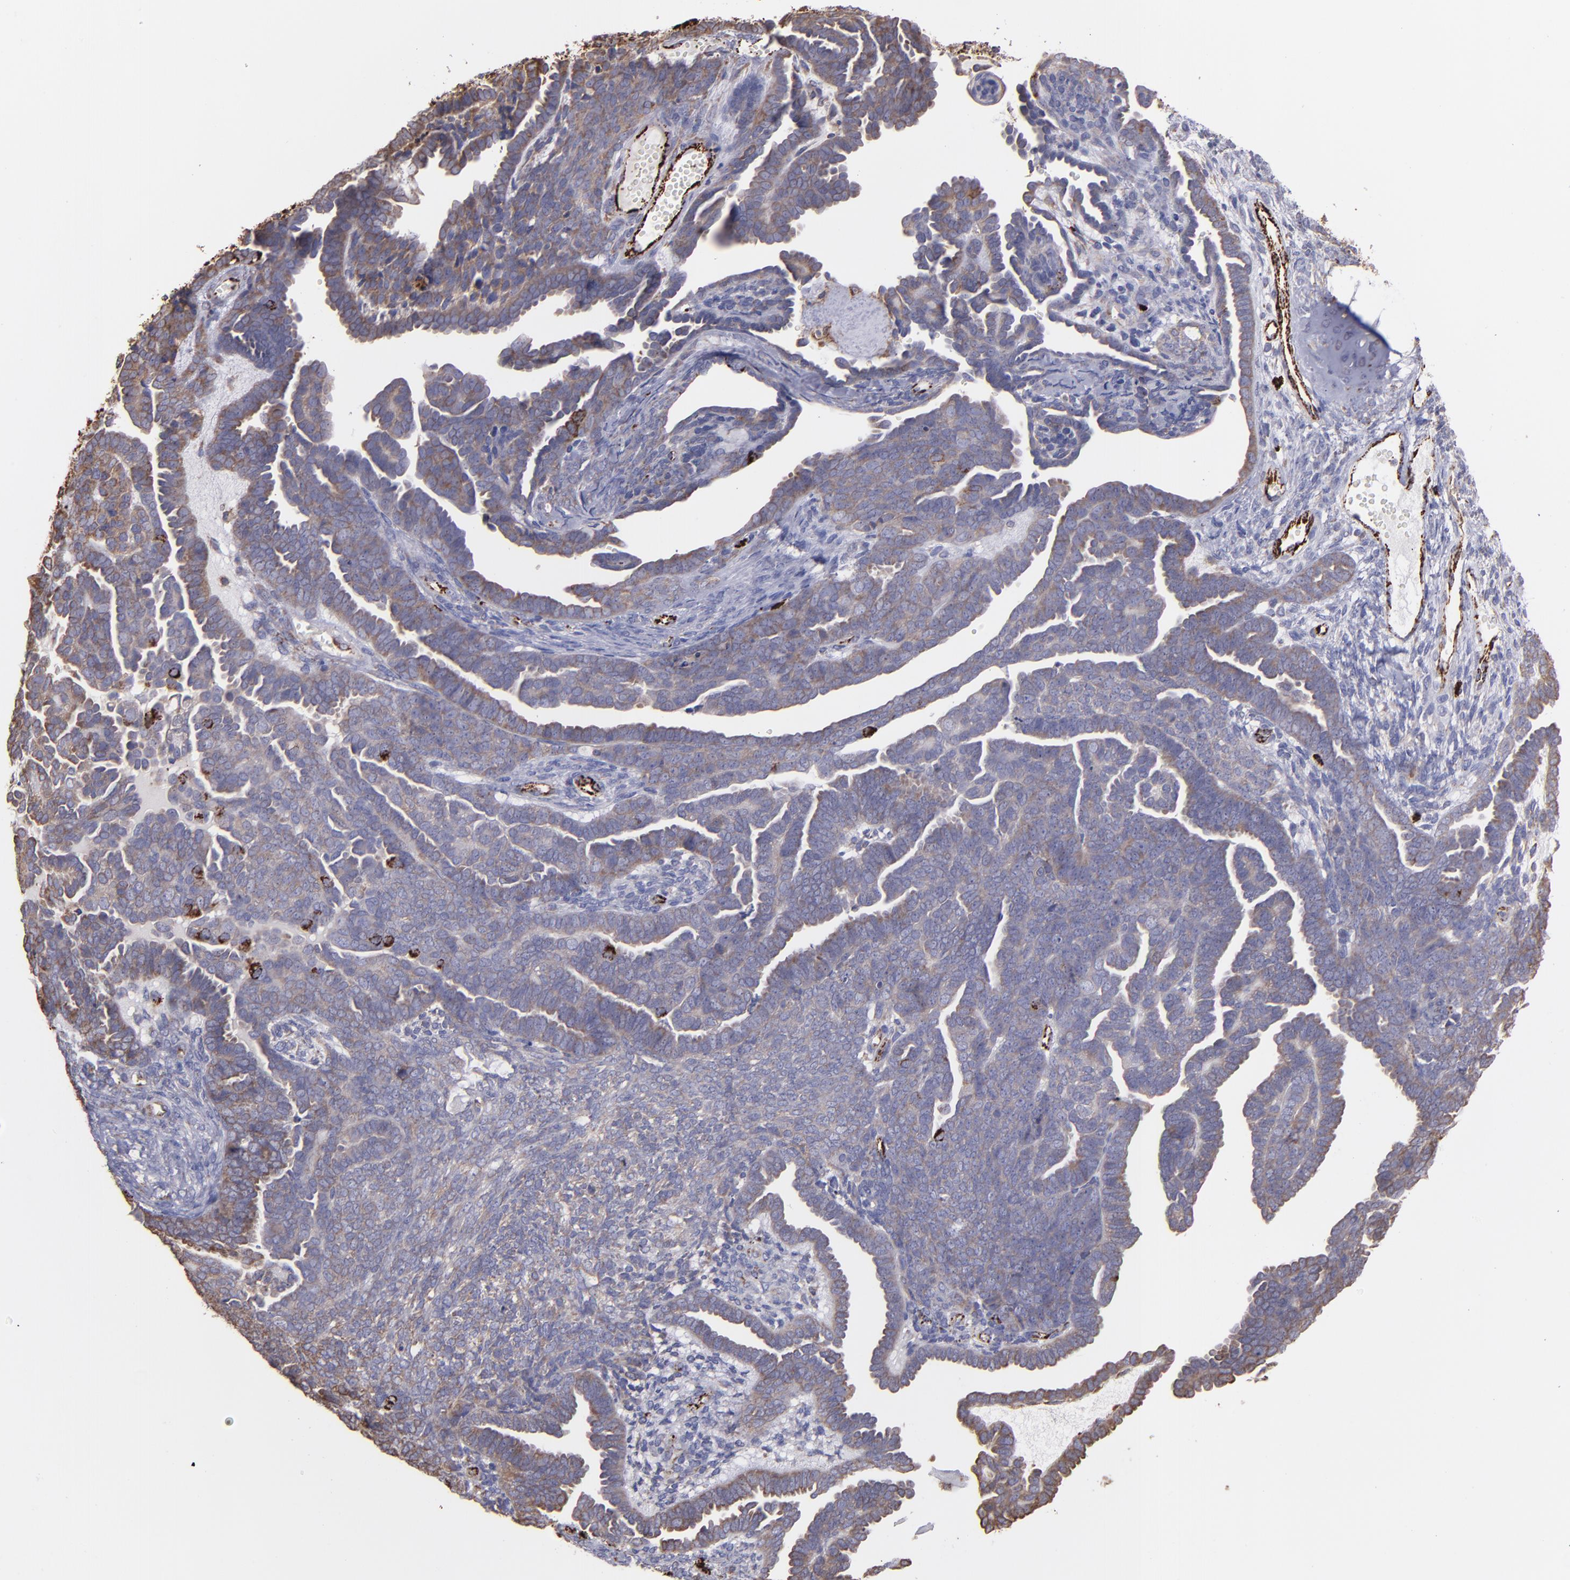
{"staining": {"intensity": "weak", "quantity": ">75%", "location": "cytoplasmic/membranous"}, "tissue": "endometrial cancer", "cell_type": "Tumor cells", "image_type": "cancer", "snomed": [{"axis": "morphology", "description": "Neoplasm, malignant, NOS"}, {"axis": "topography", "description": "Endometrium"}], "caption": "Endometrial cancer (malignant neoplasm) tissue shows weak cytoplasmic/membranous staining in about >75% of tumor cells", "gene": "MAOB", "patient": {"sex": "female", "age": 74}}